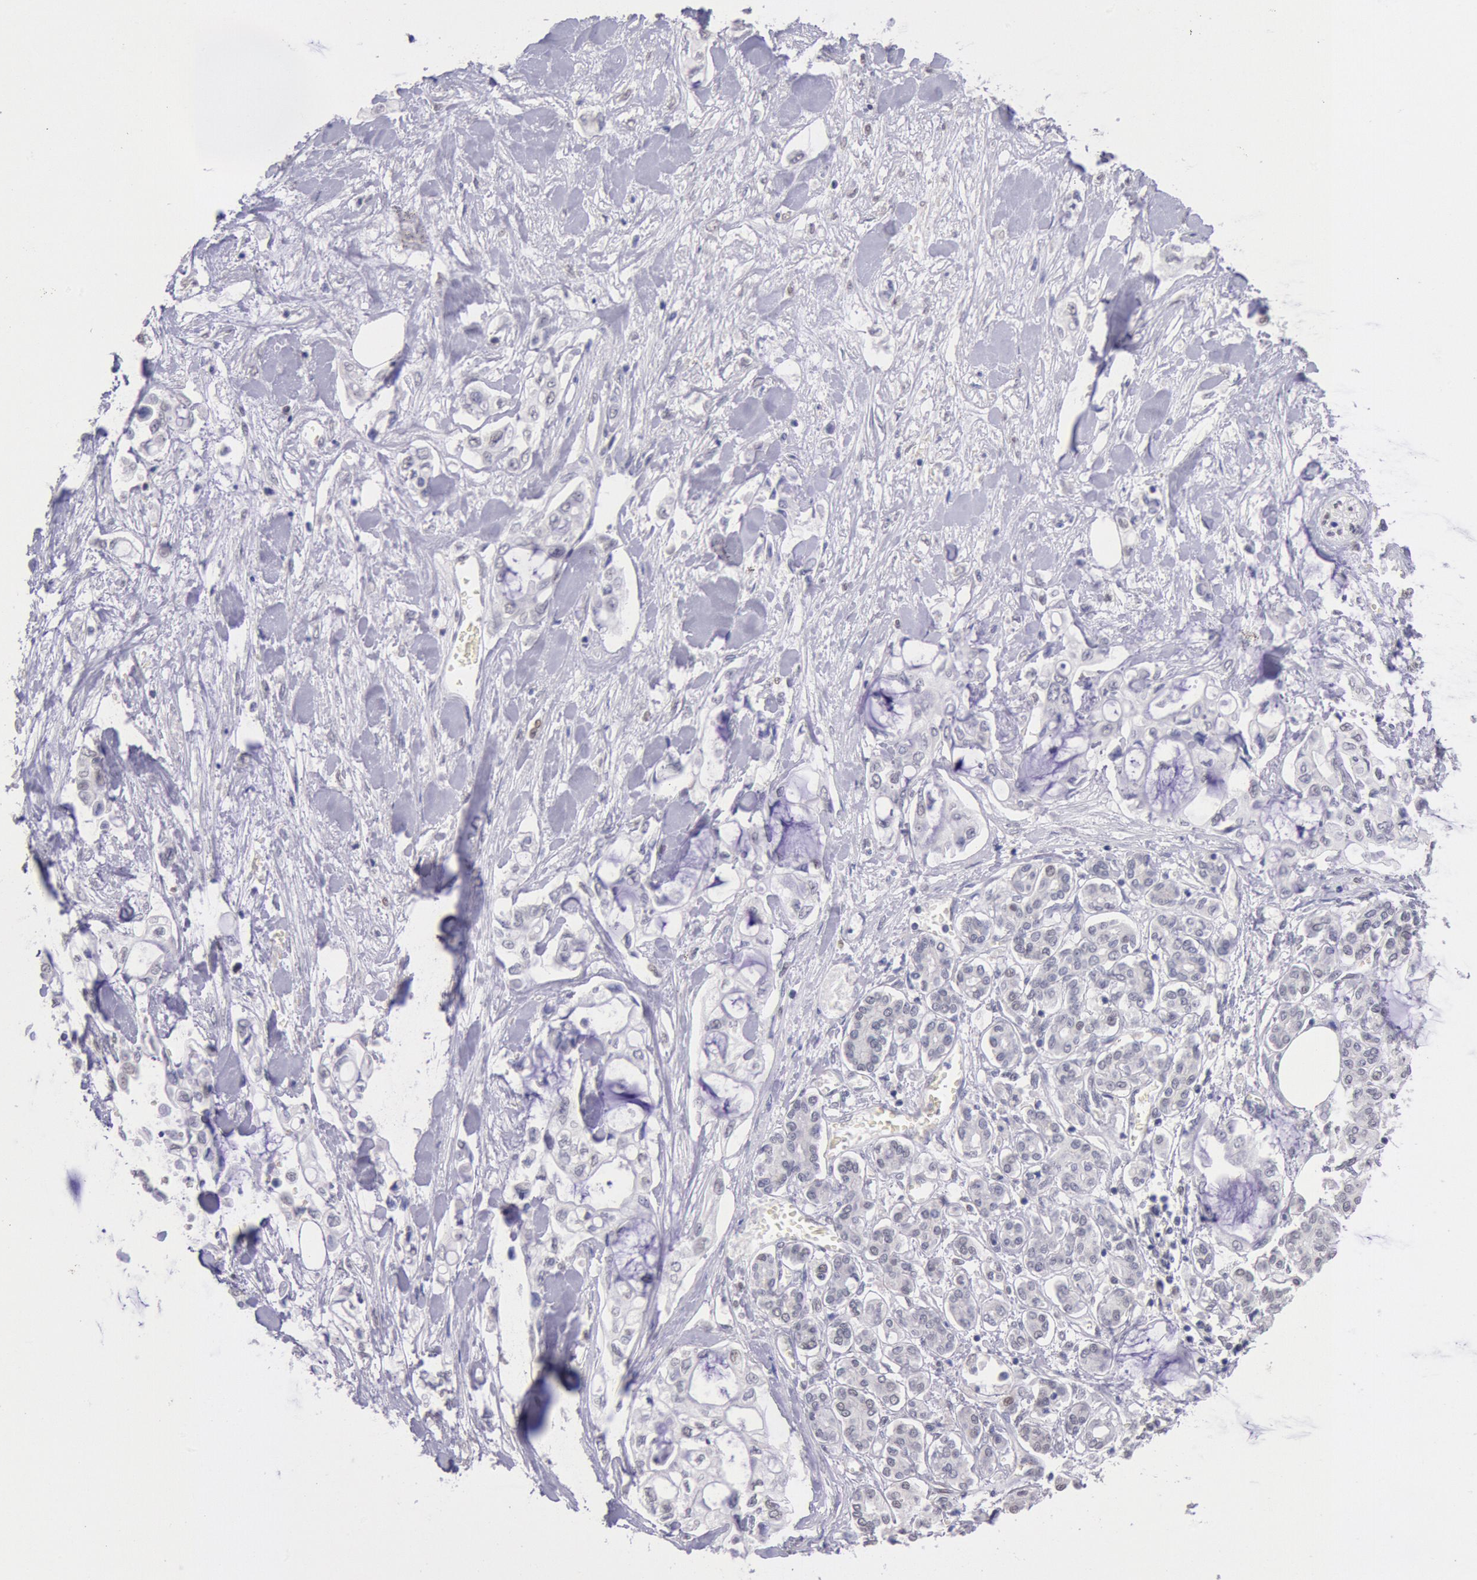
{"staining": {"intensity": "weak", "quantity": "<25%", "location": "cytoplasmic/membranous"}, "tissue": "pancreatic cancer", "cell_type": "Tumor cells", "image_type": "cancer", "snomed": [{"axis": "morphology", "description": "Adenocarcinoma, NOS"}, {"axis": "topography", "description": "Pancreas"}], "caption": "Immunohistochemistry micrograph of neoplastic tissue: human adenocarcinoma (pancreatic) stained with DAB displays no significant protein expression in tumor cells. (IHC, brightfield microscopy, high magnification).", "gene": "MYH7", "patient": {"sex": "female", "age": 70}}